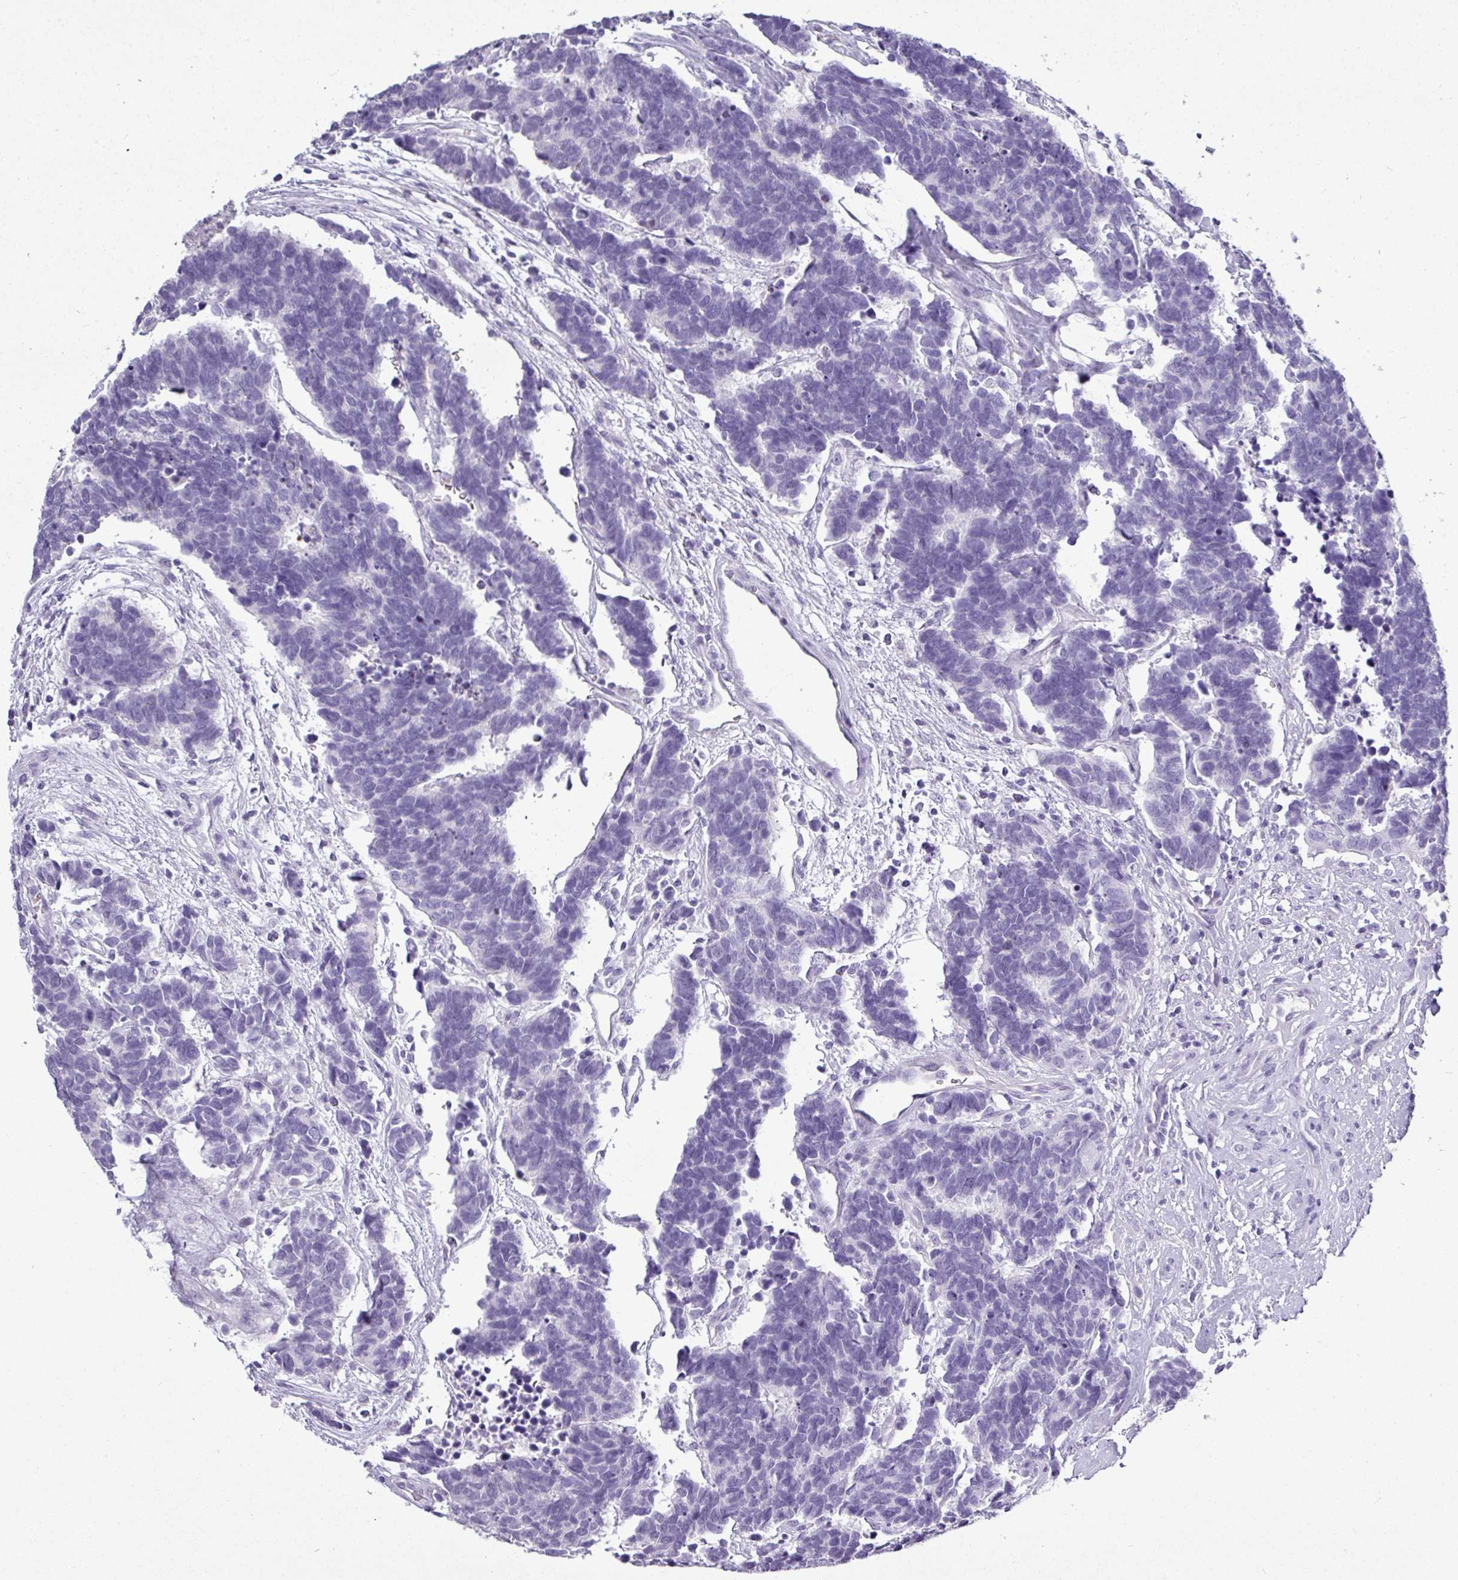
{"staining": {"intensity": "negative", "quantity": "none", "location": "none"}, "tissue": "carcinoid", "cell_type": "Tumor cells", "image_type": "cancer", "snomed": [{"axis": "morphology", "description": "Carcinoma, NOS"}, {"axis": "morphology", "description": "Carcinoid, malignant, NOS"}, {"axis": "topography", "description": "Urinary bladder"}], "caption": "A micrograph of carcinoid stained for a protein shows no brown staining in tumor cells. The staining was performed using DAB (3,3'-diaminobenzidine) to visualize the protein expression in brown, while the nuclei were stained in blue with hematoxylin (Magnification: 20x).", "gene": "TMEM91", "patient": {"sex": "male", "age": 57}}